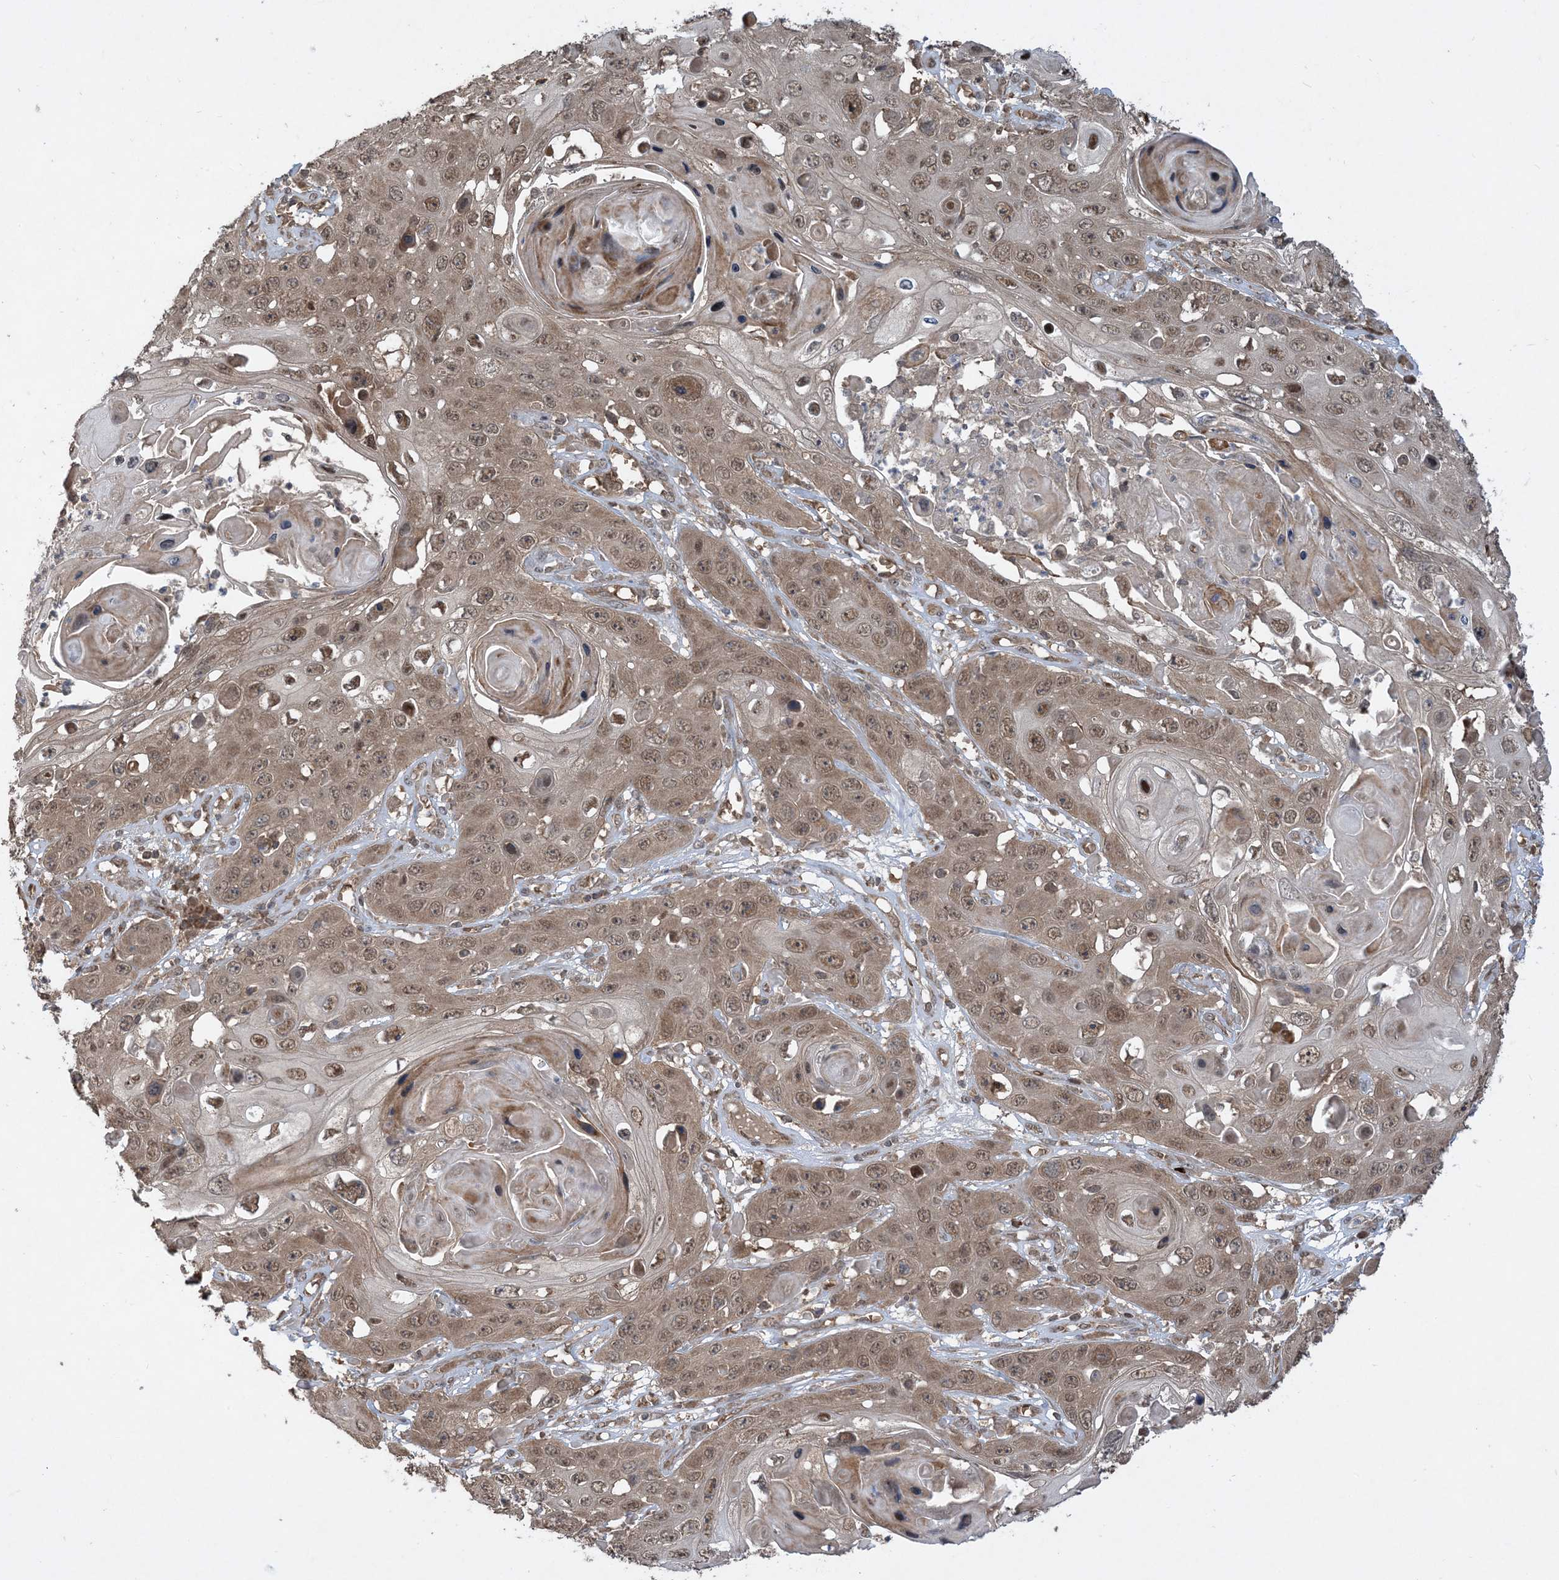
{"staining": {"intensity": "moderate", "quantity": ">75%", "location": "cytoplasmic/membranous,nuclear"}, "tissue": "skin cancer", "cell_type": "Tumor cells", "image_type": "cancer", "snomed": [{"axis": "morphology", "description": "Squamous cell carcinoma, NOS"}, {"axis": "topography", "description": "Skin"}], "caption": "Immunohistochemistry (IHC) micrograph of neoplastic tissue: squamous cell carcinoma (skin) stained using IHC reveals medium levels of moderate protein expression localized specifically in the cytoplasmic/membranous and nuclear of tumor cells, appearing as a cytoplasmic/membranous and nuclear brown color.", "gene": "PUSL1", "patient": {"sex": "male", "age": 55}}